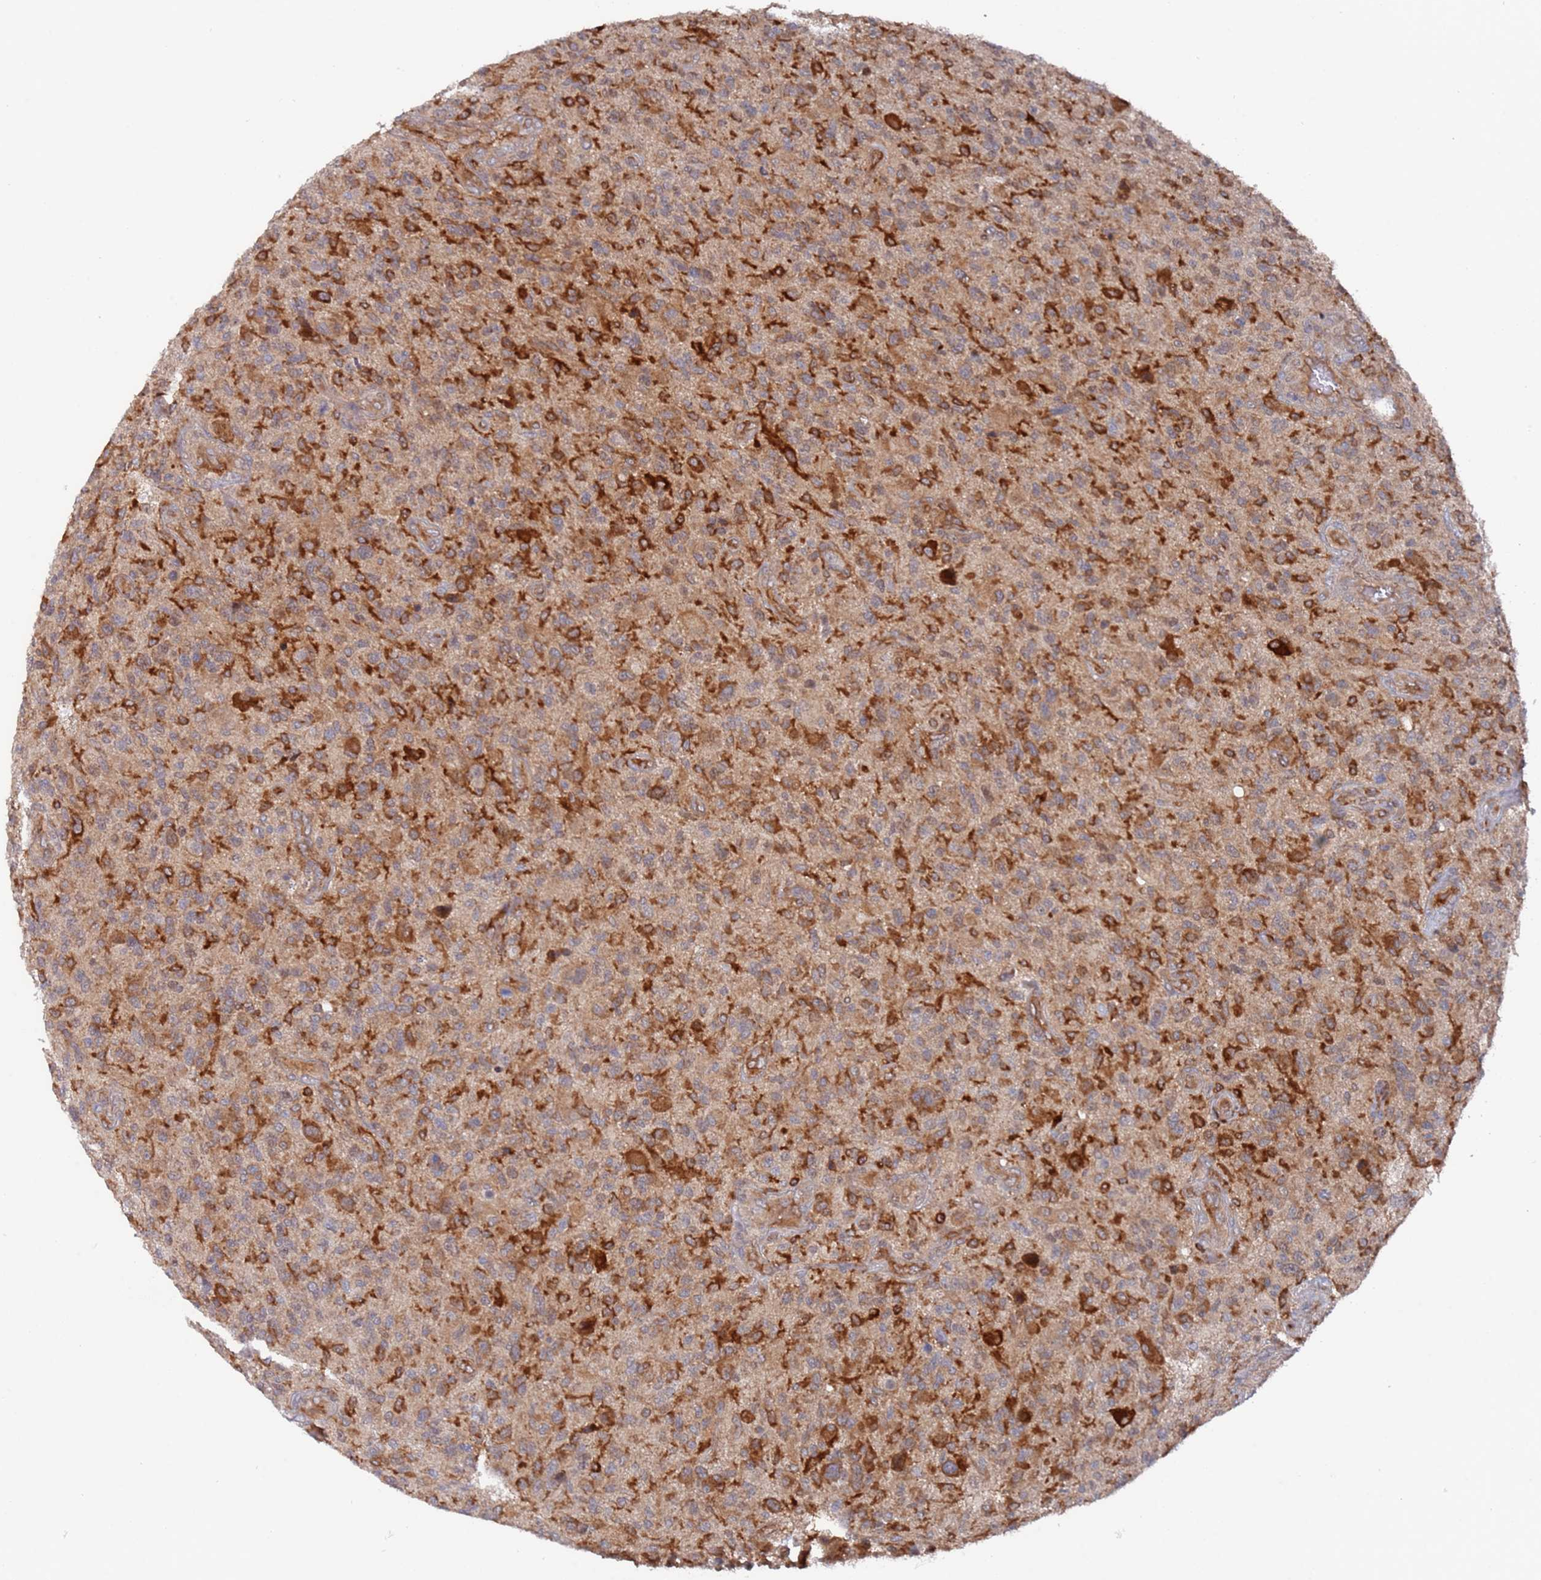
{"staining": {"intensity": "strong", "quantity": "25%-75%", "location": "cytoplasmic/membranous"}, "tissue": "glioma", "cell_type": "Tumor cells", "image_type": "cancer", "snomed": [{"axis": "morphology", "description": "Glioma, malignant, High grade"}, {"axis": "topography", "description": "Brain"}], "caption": "Glioma tissue displays strong cytoplasmic/membranous expression in about 25%-75% of tumor cells, visualized by immunohistochemistry.", "gene": "DDX60", "patient": {"sex": "male", "age": 47}}